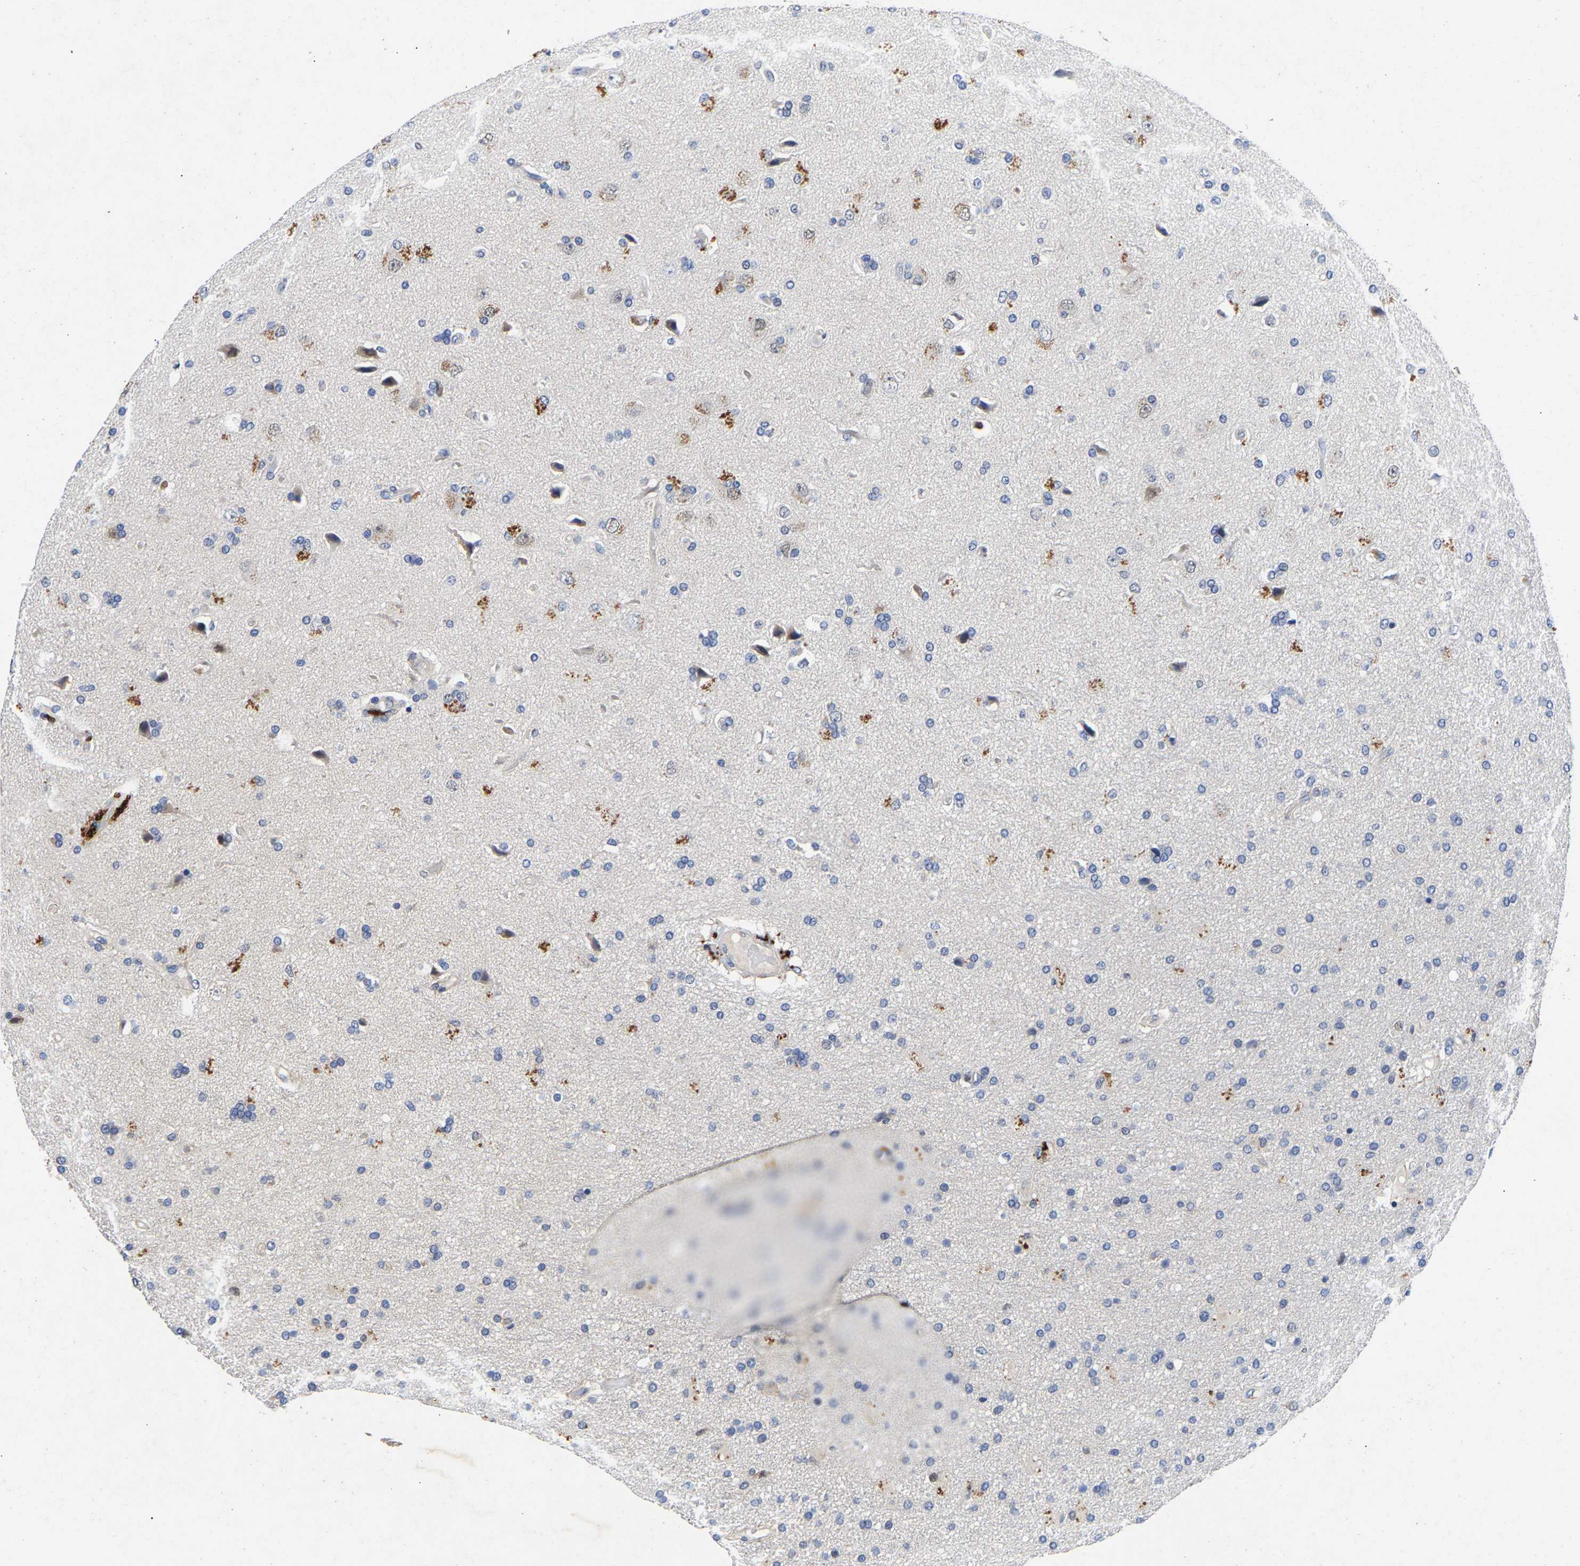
{"staining": {"intensity": "moderate", "quantity": "<25%", "location": "cytoplasmic/membranous"}, "tissue": "glioma", "cell_type": "Tumor cells", "image_type": "cancer", "snomed": [{"axis": "morphology", "description": "Glioma, malignant, High grade"}, {"axis": "topography", "description": "Brain"}], "caption": "Glioma tissue exhibits moderate cytoplasmic/membranous staining in approximately <25% of tumor cells", "gene": "CCDC6", "patient": {"sex": "male", "age": 72}}